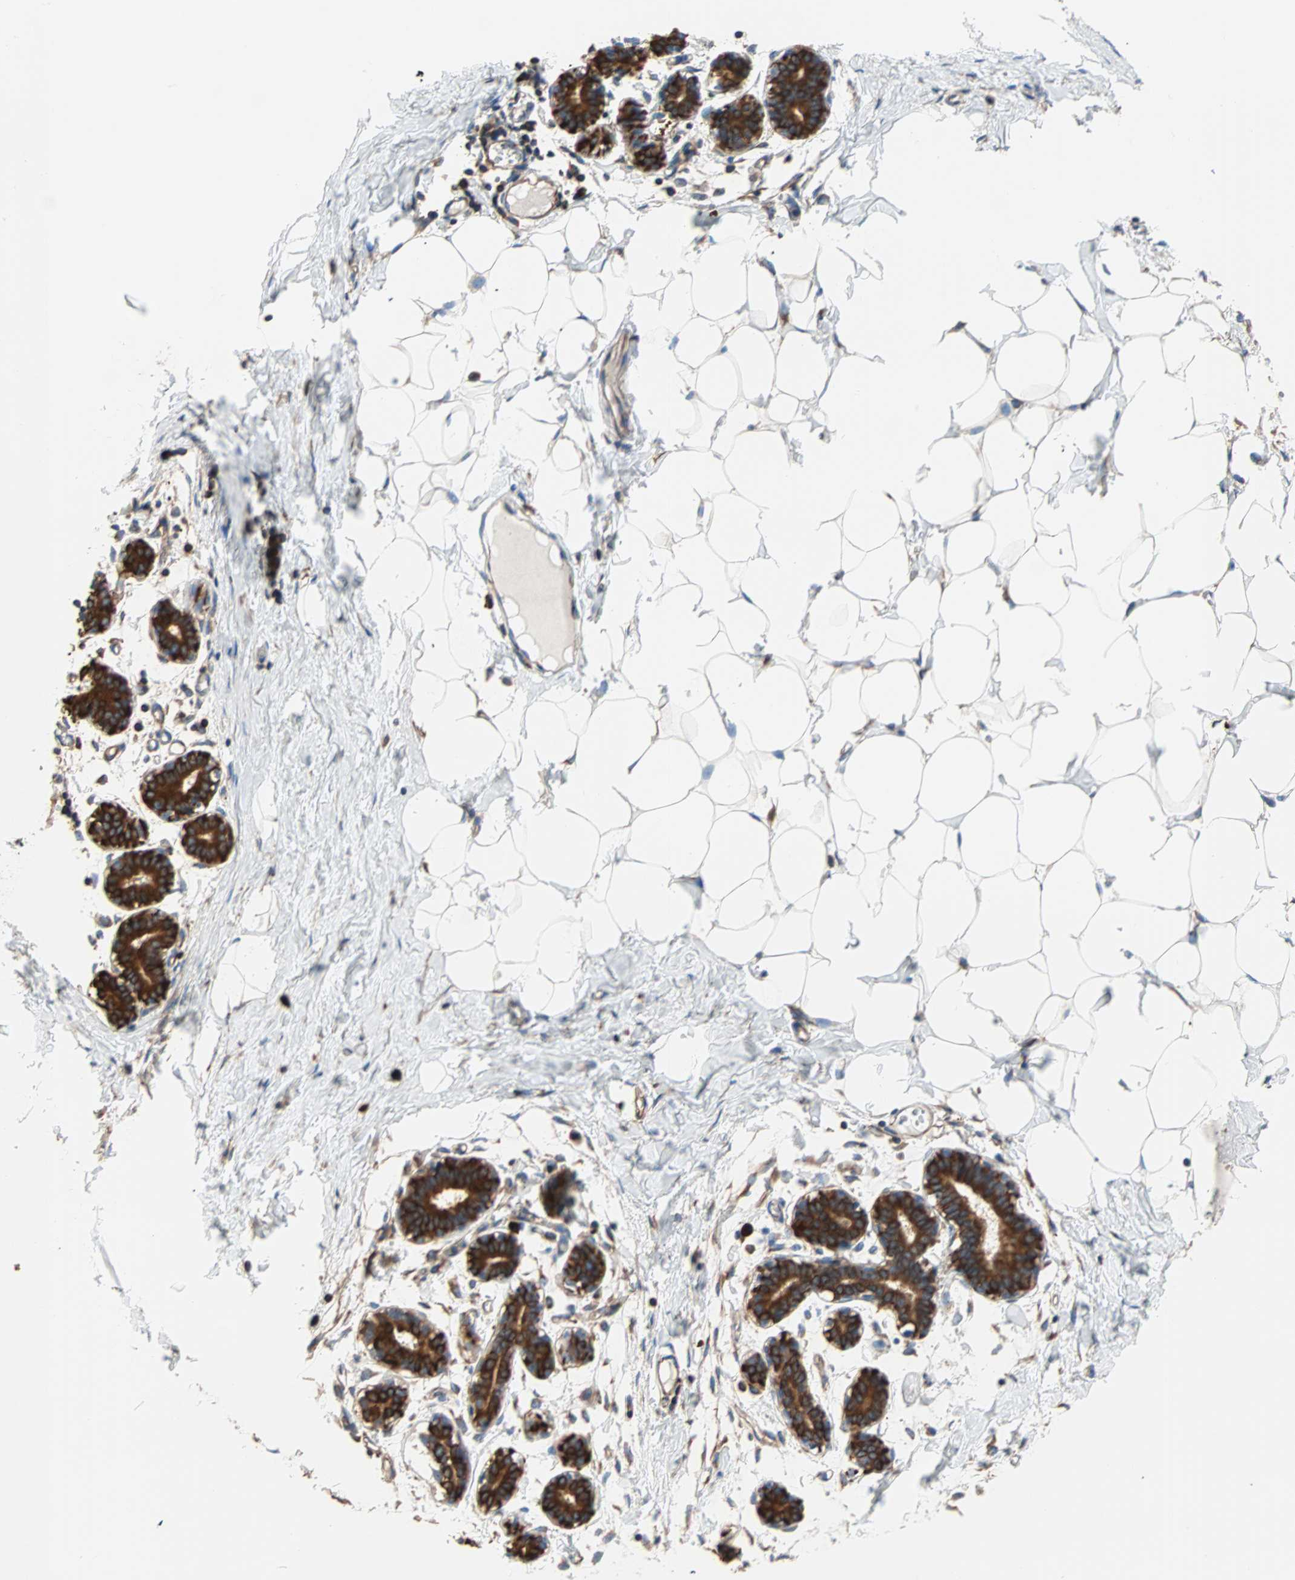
{"staining": {"intensity": "negative", "quantity": "none", "location": "none"}, "tissue": "breast", "cell_type": "Adipocytes", "image_type": "normal", "snomed": [{"axis": "morphology", "description": "Normal tissue, NOS"}, {"axis": "topography", "description": "Breast"}], "caption": "This is an immunohistochemistry image of unremarkable human breast. There is no expression in adipocytes.", "gene": "EEF2", "patient": {"sex": "female", "age": 27}}